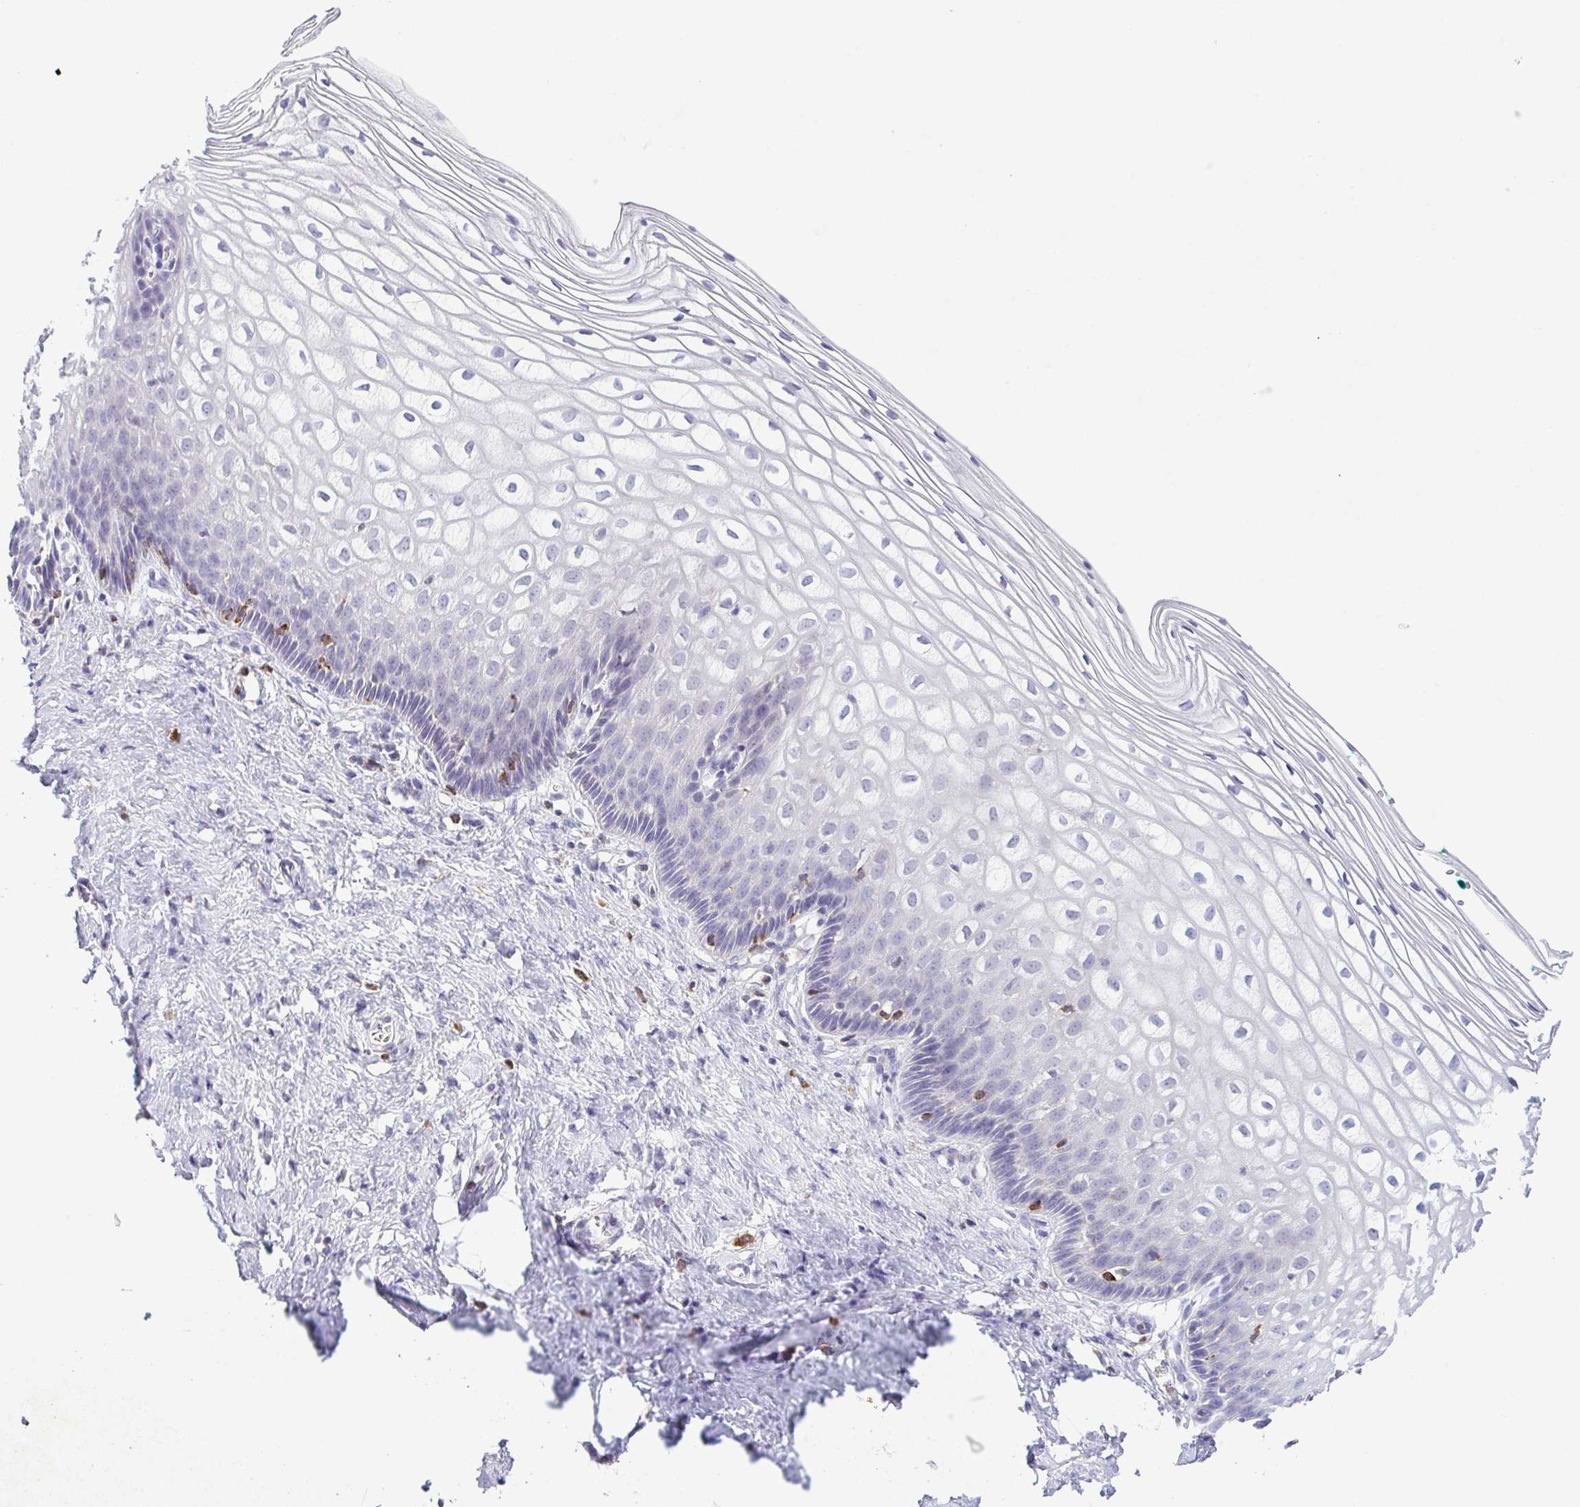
{"staining": {"intensity": "negative", "quantity": "none", "location": "none"}, "tissue": "cervix", "cell_type": "Glandular cells", "image_type": "normal", "snomed": [{"axis": "morphology", "description": "Normal tissue, NOS"}, {"axis": "topography", "description": "Cervix"}], "caption": "This is an IHC photomicrograph of unremarkable cervix. There is no expression in glandular cells.", "gene": "PGLYRP1", "patient": {"sex": "female", "age": 36}}